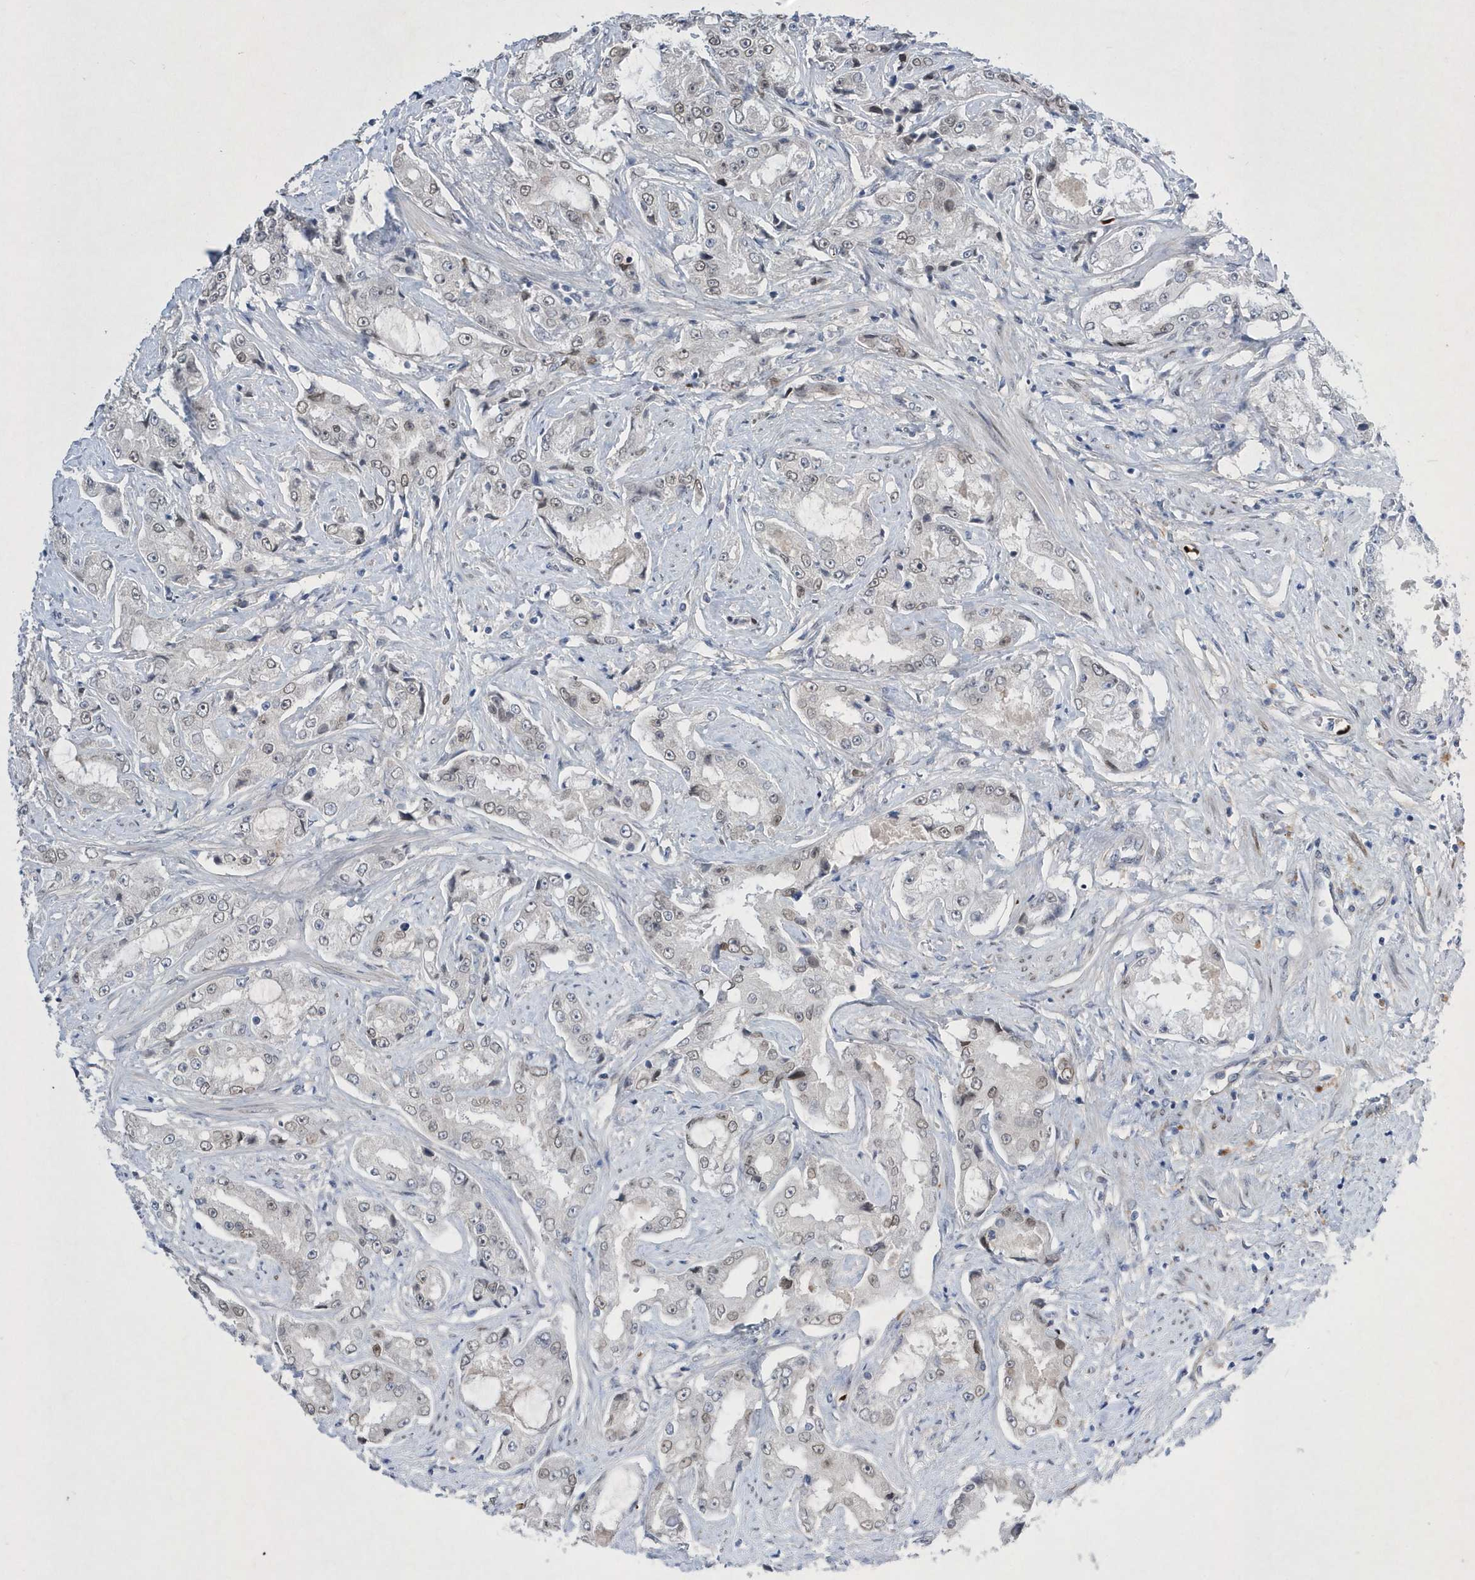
{"staining": {"intensity": "weak", "quantity": "25%-75%", "location": "nuclear"}, "tissue": "prostate cancer", "cell_type": "Tumor cells", "image_type": "cancer", "snomed": [{"axis": "morphology", "description": "Adenocarcinoma, High grade"}, {"axis": "topography", "description": "Prostate"}], "caption": "This is a micrograph of immunohistochemistry staining of prostate cancer (high-grade adenocarcinoma), which shows weak staining in the nuclear of tumor cells.", "gene": "ZNF875", "patient": {"sex": "male", "age": 73}}